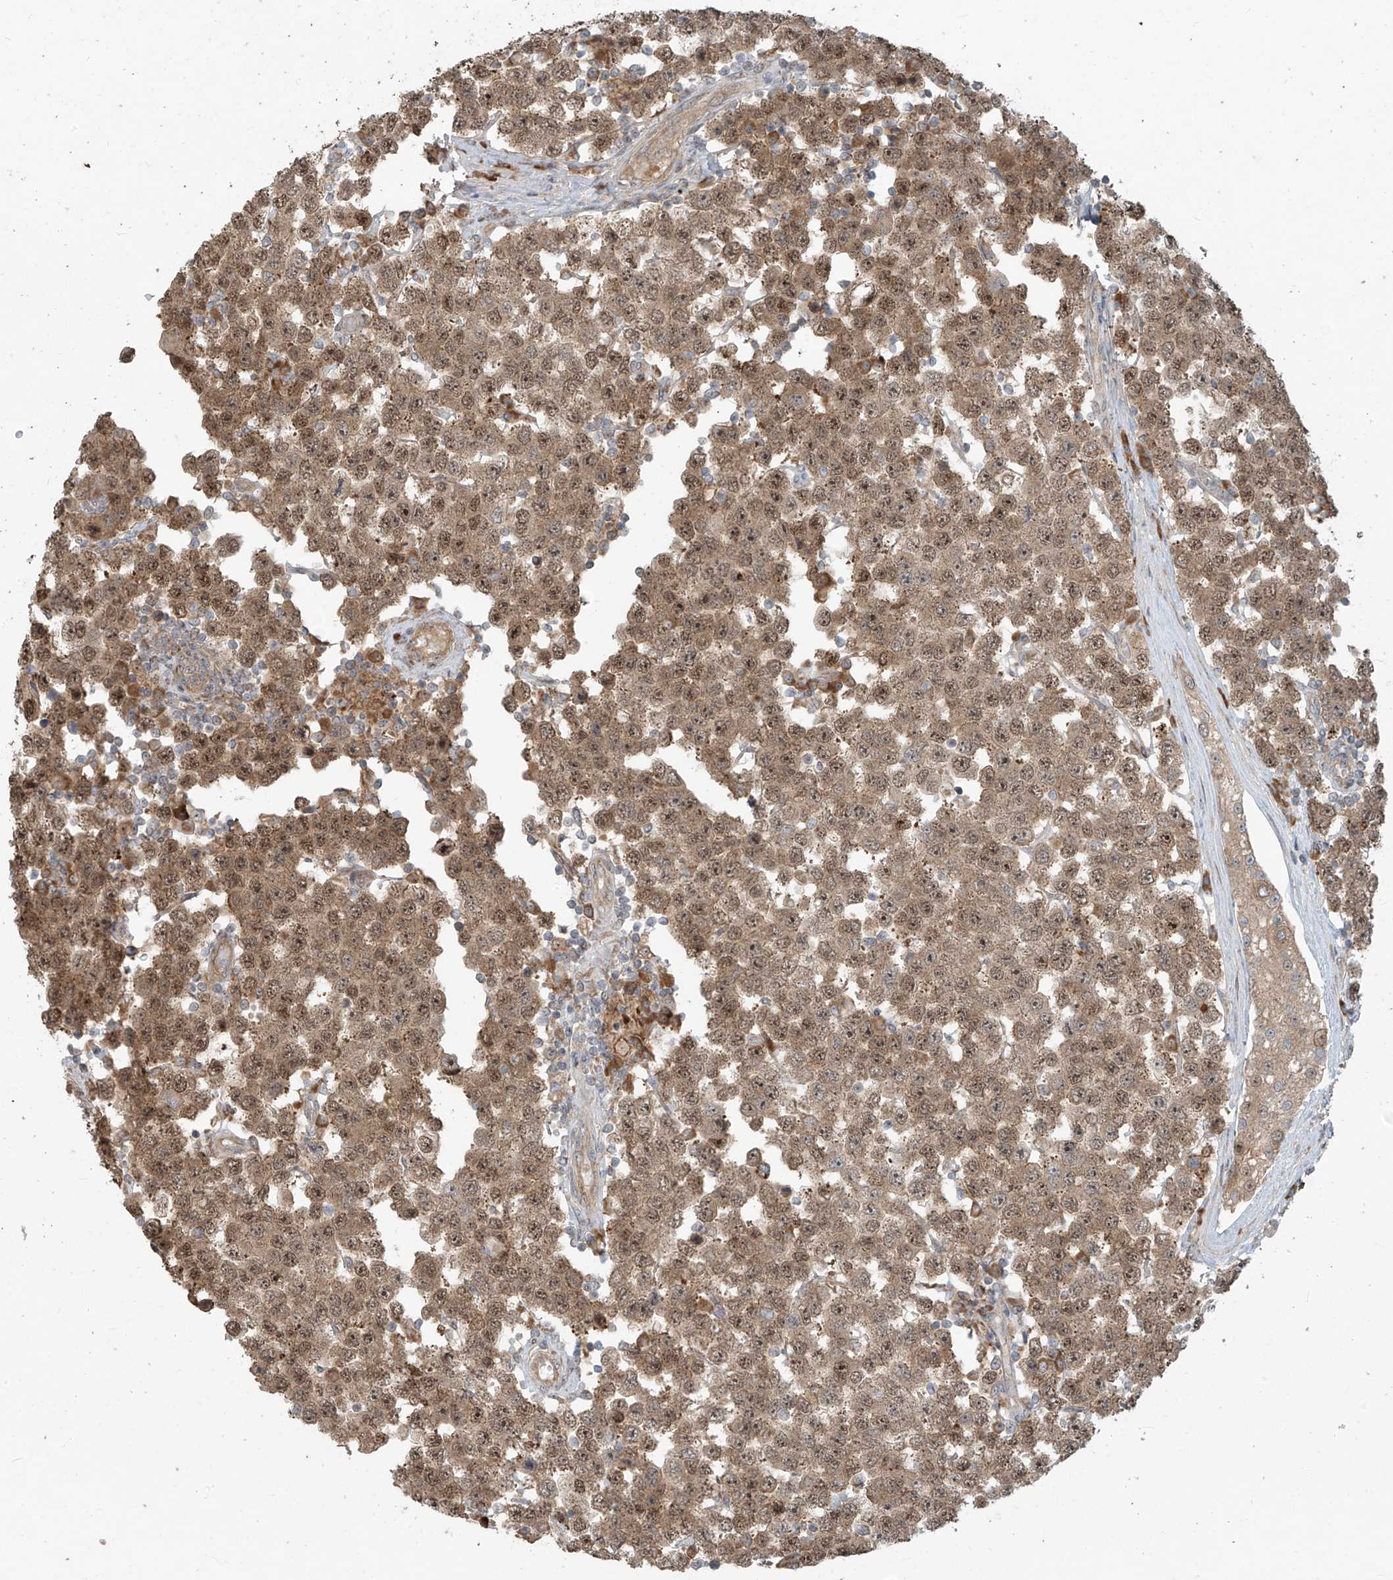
{"staining": {"intensity": "moderate", "quantity": ">75%", "location": "cytoplasmic/membranous,nuclear"}, "tissue": "testis cancer", "cell_type": "Tumor cells", "image_type": "cancer", "snomed": [{"axis": "morphology", "description": "Seminoma, NOS"}, {"axis": "topography", "description": "Testis"}], "caption": "Seminoma (testis) was stained to show a protein in brown. There is medium levels of moderate cytoplasmic/membranous and nuclear positivity in about >75% of tumor cells.", "gene": "KATNIP", "patient": {"sex": "male", "age": 28}}